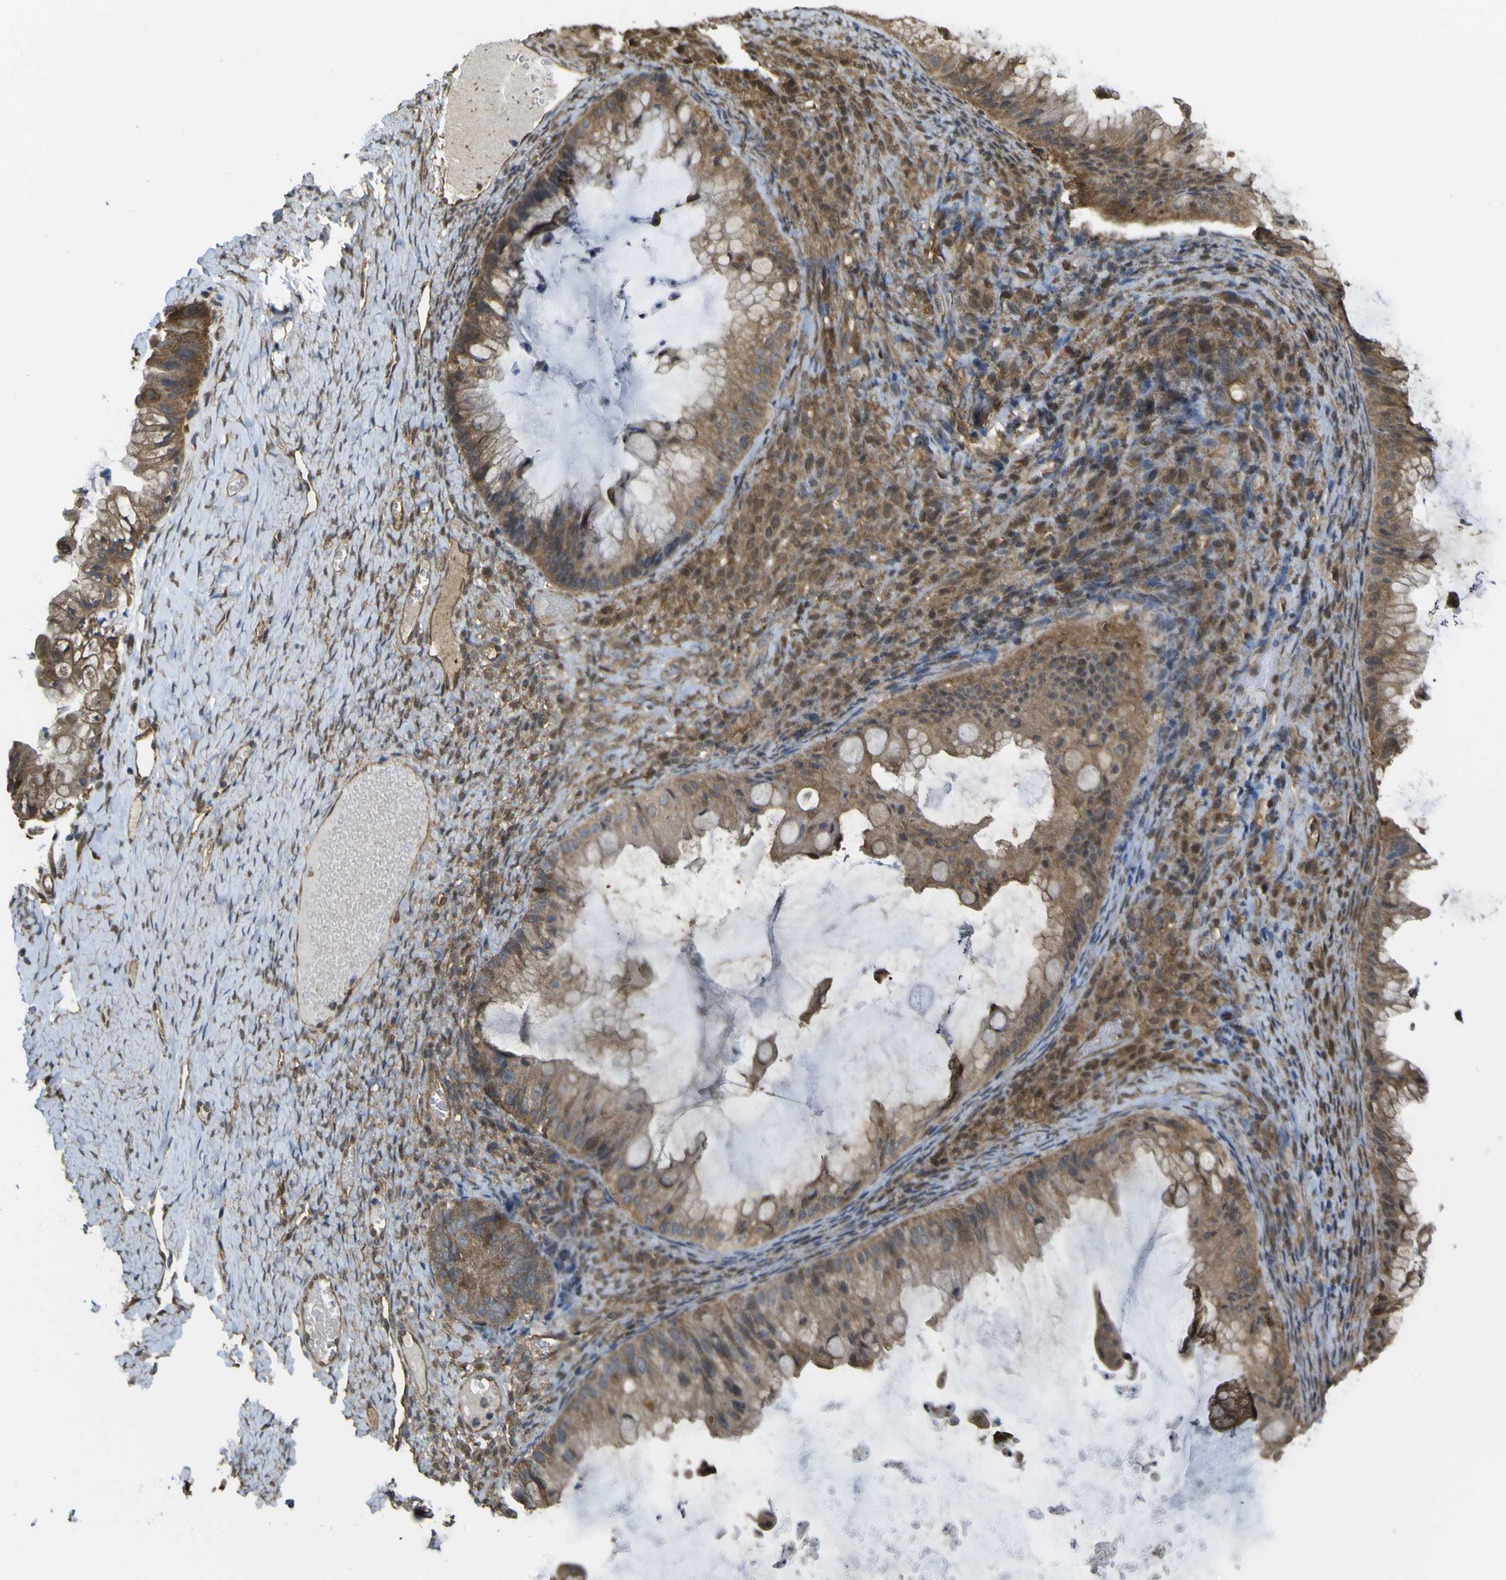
{"staining": {"intensity": "moderate", "quantity": ">75%", "location": "cytoplasmic/membranous"}, "tissue": "ovarian cancer", "cell_type": "Tumor cells", "image_type": "cancer", "snomed": [{"axis": "morphology", "description": "Cystadenocarcinoma, mucinous, NOS"}, {"axis": "topography", "description": "Ovary"}], "caption": "A micrograph showing moderate cytoplasmic/membranous positivity in approximately >75% of tumor cells in ovarian cancer, as visualized by brown immunohistochemical staining.", "gene": "YWHAG", "patient": {"sex": "female", "age": 61}}